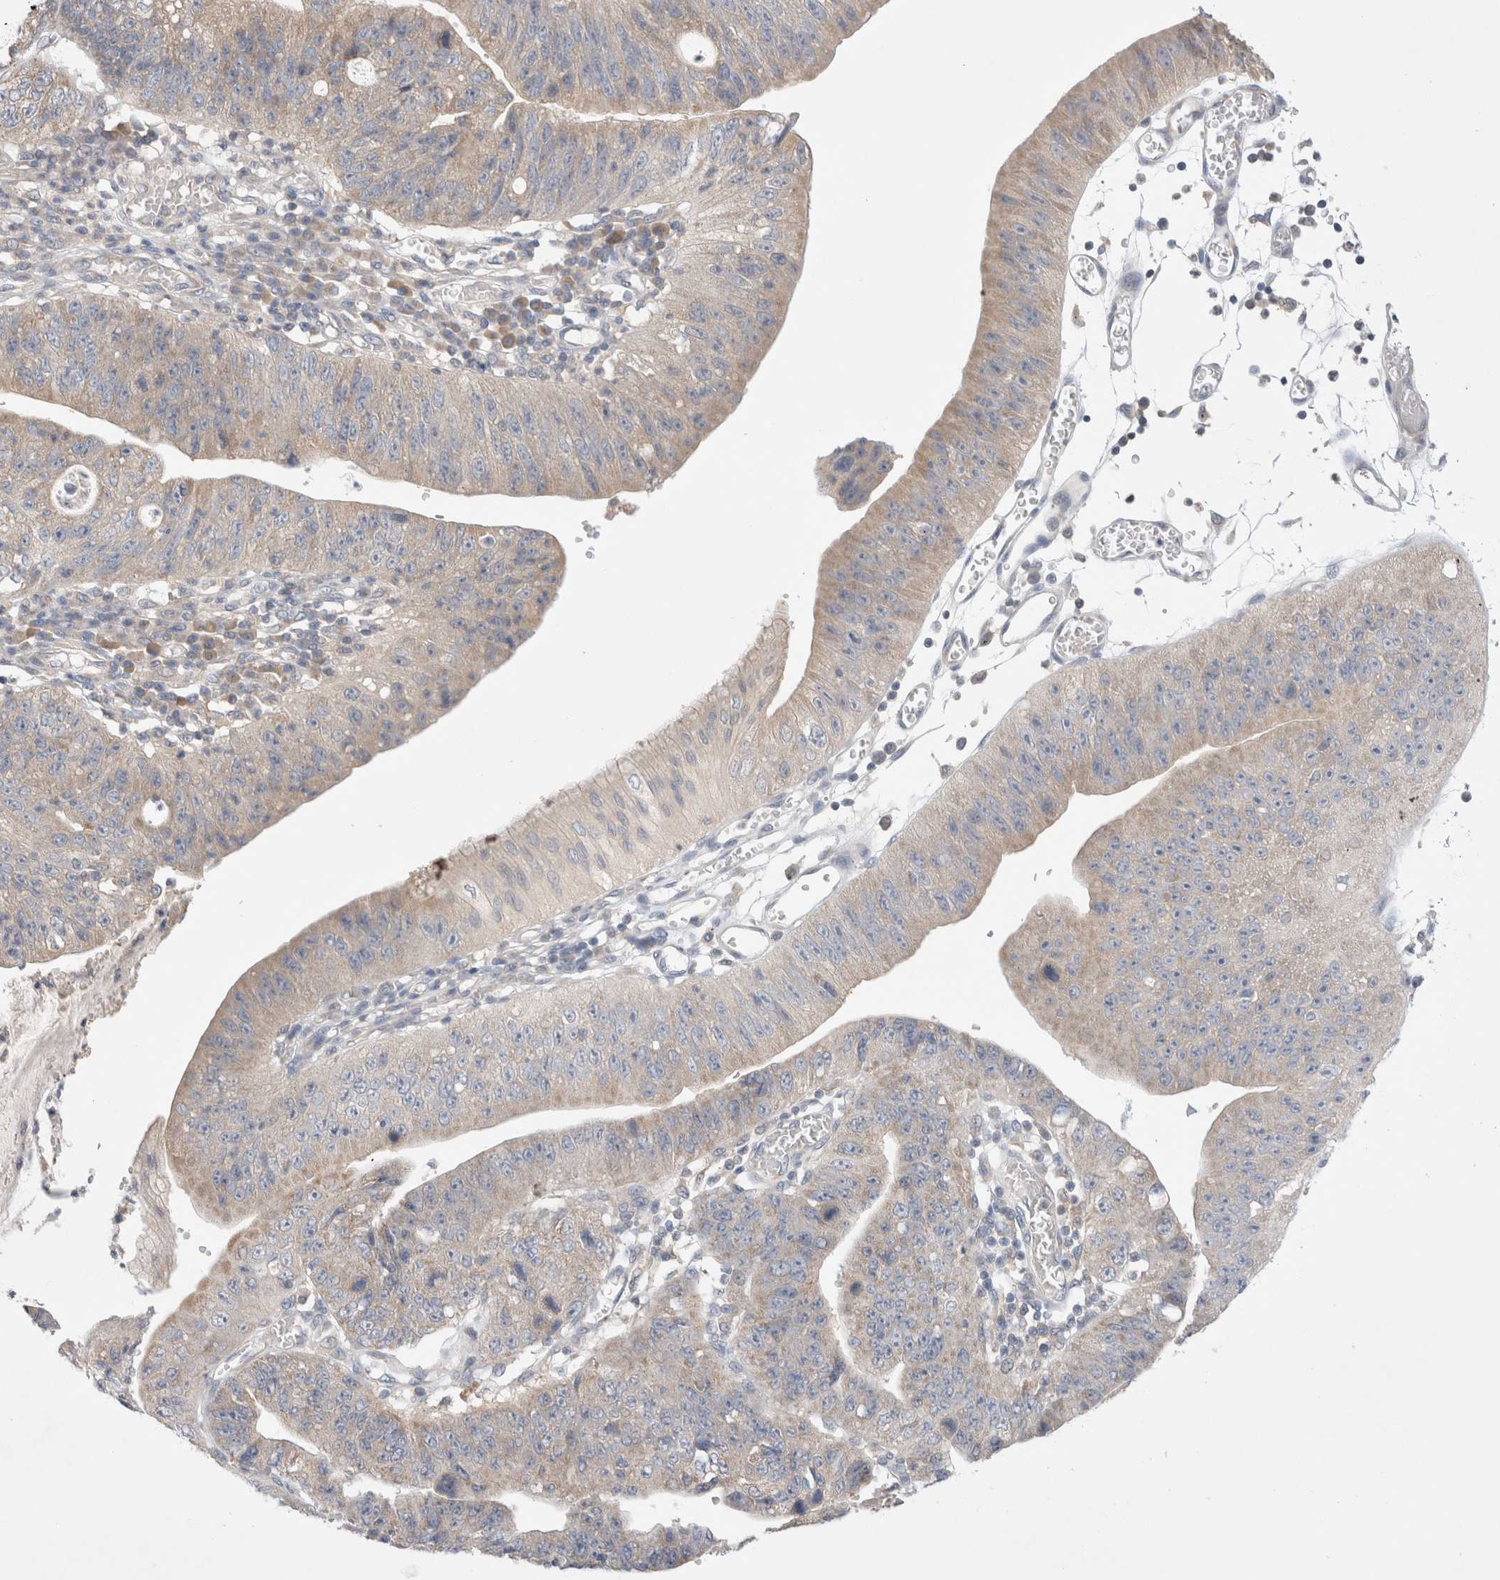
{"staining": {"intensity": "weak", "quantity": "25%-75%", "location": "cytoplasmic/membranous"}, "tissue": "stomach cancer", "cell_type": "Tumor cells", "image_type": "cancer", "snomed": [{"axis": "morphology", "description": "Adenocarcinoma, NOS"}, {"axis": "topography", "description": "Stomach"}], "caption": "Immunohistochemical staining of human stomach adenocarcinoma reveals low levels of weak cytoplasmic/membranous expression in about 25%-75% of tumor cells. (Stains: DAB in brown, nuclei in blue, Microscopy: brightfield microscopy at high magnification).", "gene": "IFT74", "patient": {"sex": "male", "age": 59}}